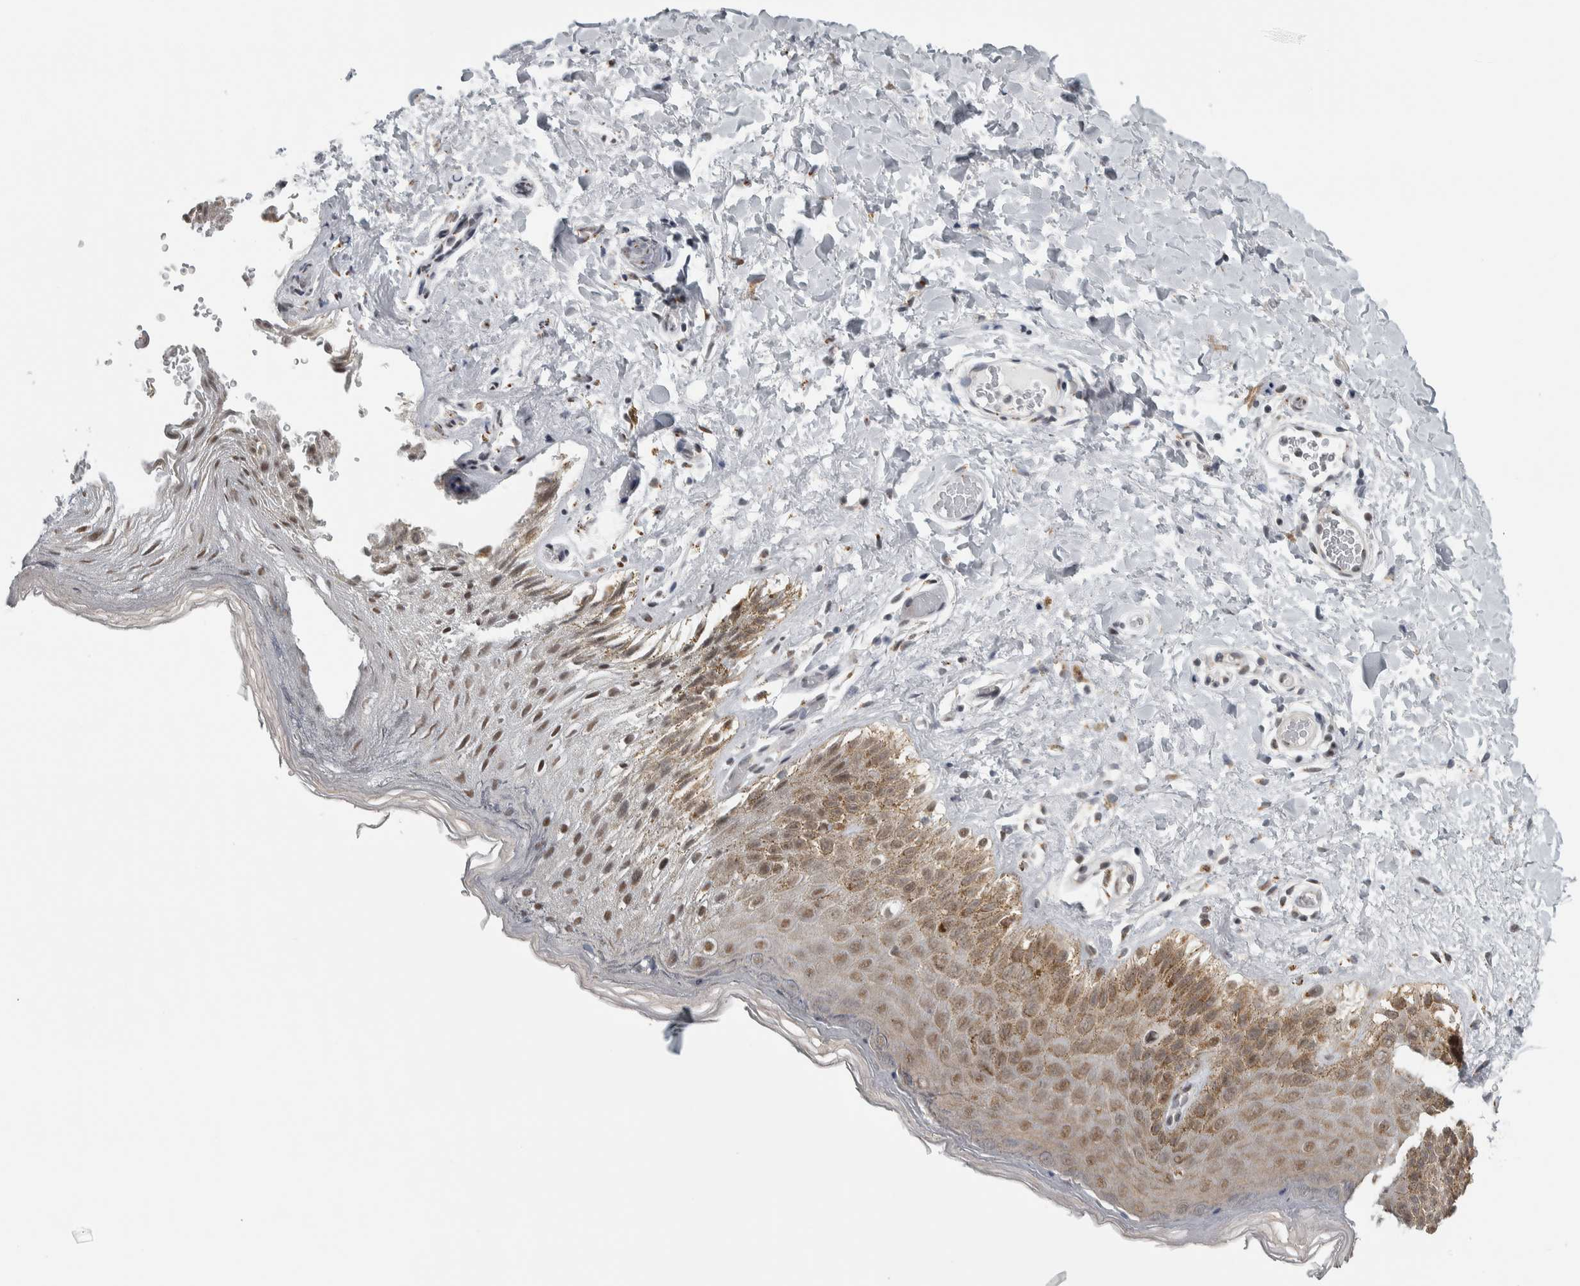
{"staining": {"intensity": "moderate", "quantity": "25%-75%", "location": "cytoplasmic/membranous,nuclear"}, "tissue": "skin", "cell_type": "Epidermal cells", "image_type": "normal", "snomed": [{"axis": "morphology", "description": "Normal tissue, NOS"}, {"axis": "topography", "description": "Anal"}], "caption": "A micrograph showing moderate cytoplasmic/membranous,nuclear positivity in approximately 25%-75% of epidermal cells in benign skin, as visualized by brown immunohistochemical staining.", "gene": "ZMYND8", "patient": {"sex": "male", "age": 44}}